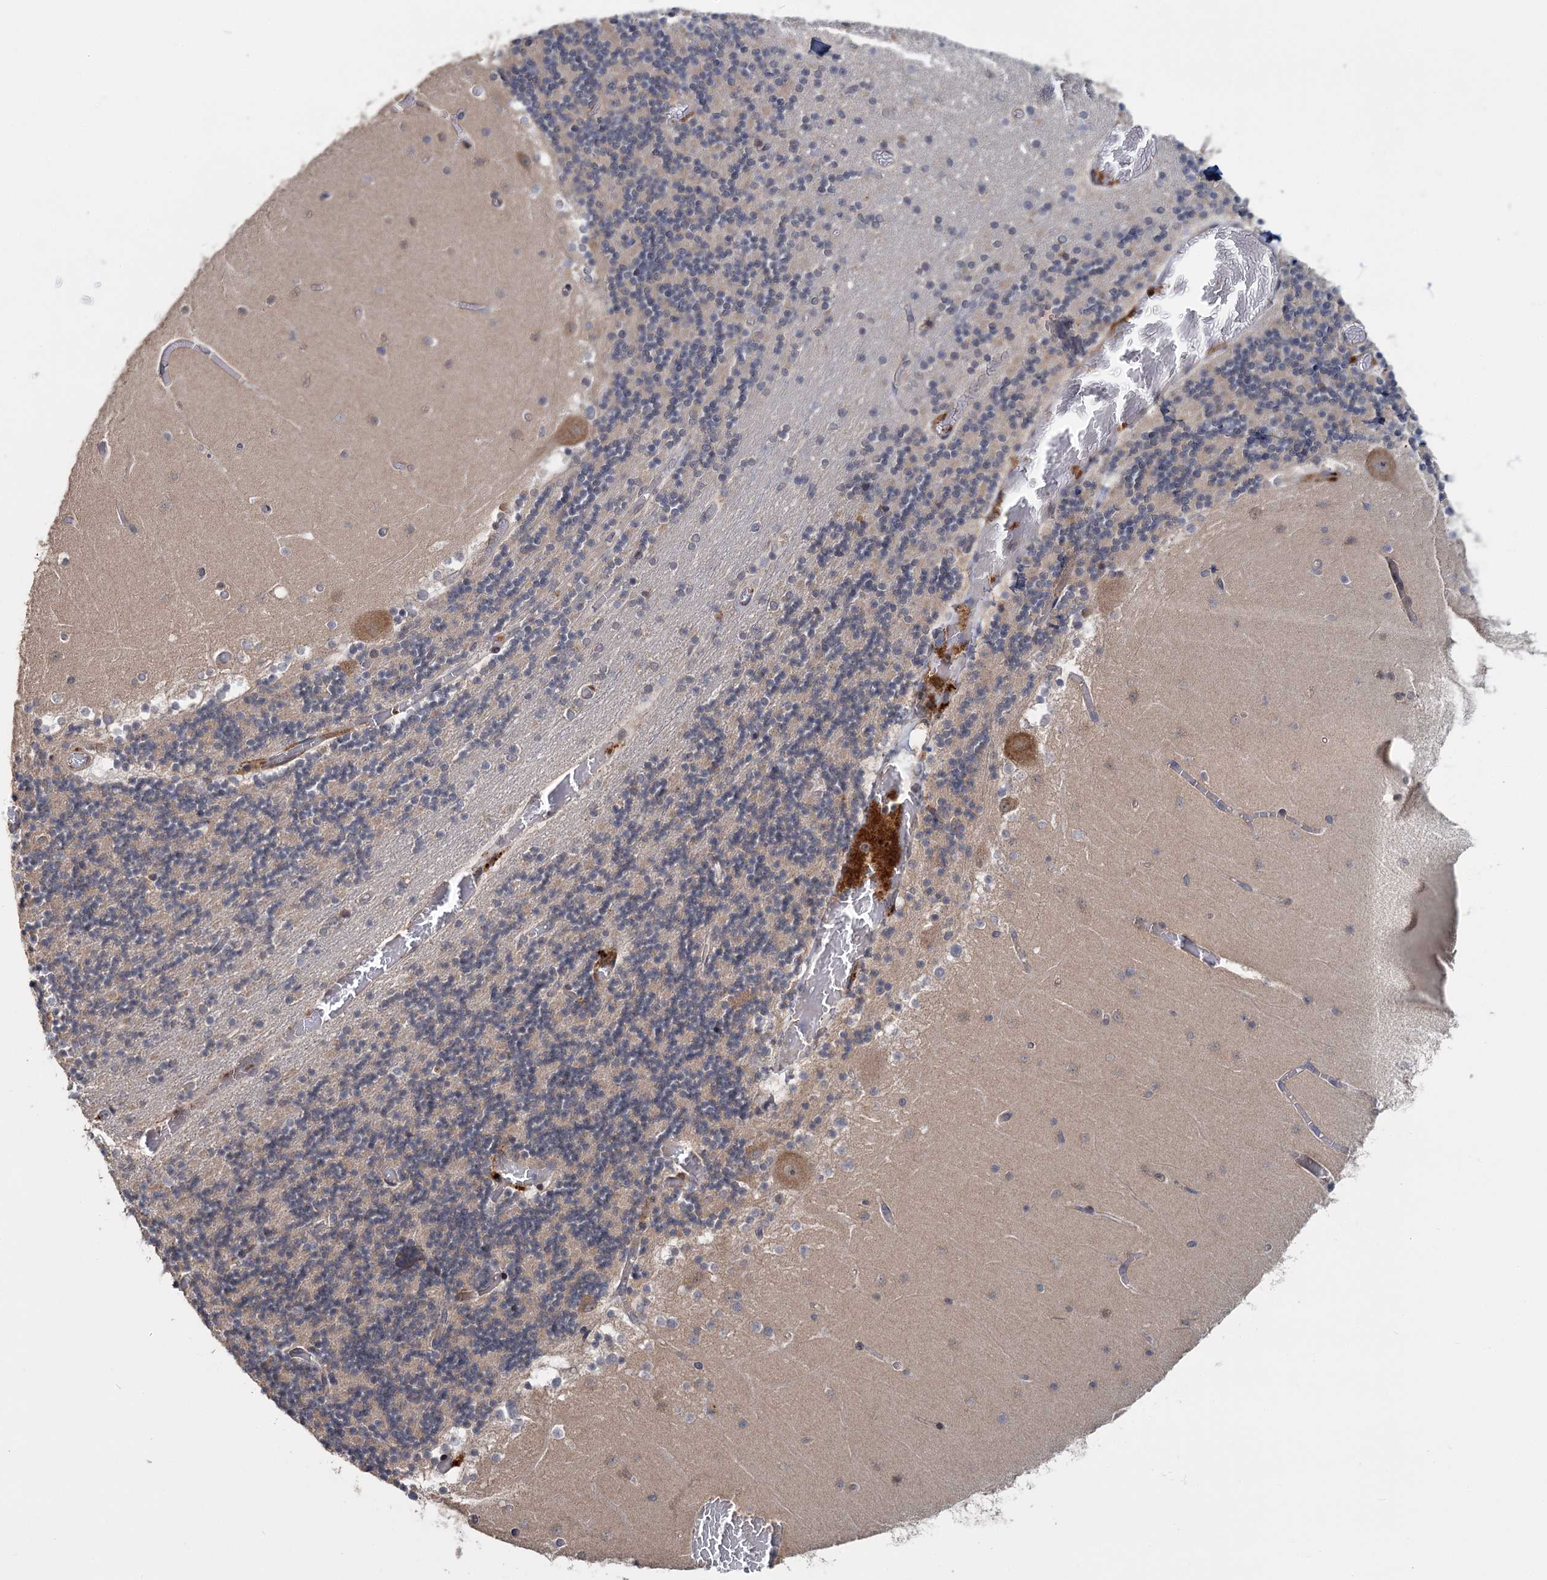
{"staining": {"intensity": "weak", "quantity": "<25%", "location": "cytoplasmic/membranous"}, "tissue": "cerebellum", "cell_type": "Cells in granular layer", "image_type": "normal", "snomed": [{"axis": "morphology", "description": "Normal tissue, NOS"}, {"axis": "topography", "description": "Cerebellum"}], "caption": "This is an immunohistochemistry photomicrograph of normal human cerebellum. There is no expression in cells in granular layer.", "gene": "KANSL2", "patient": {"sex": "female", "age": 28}}